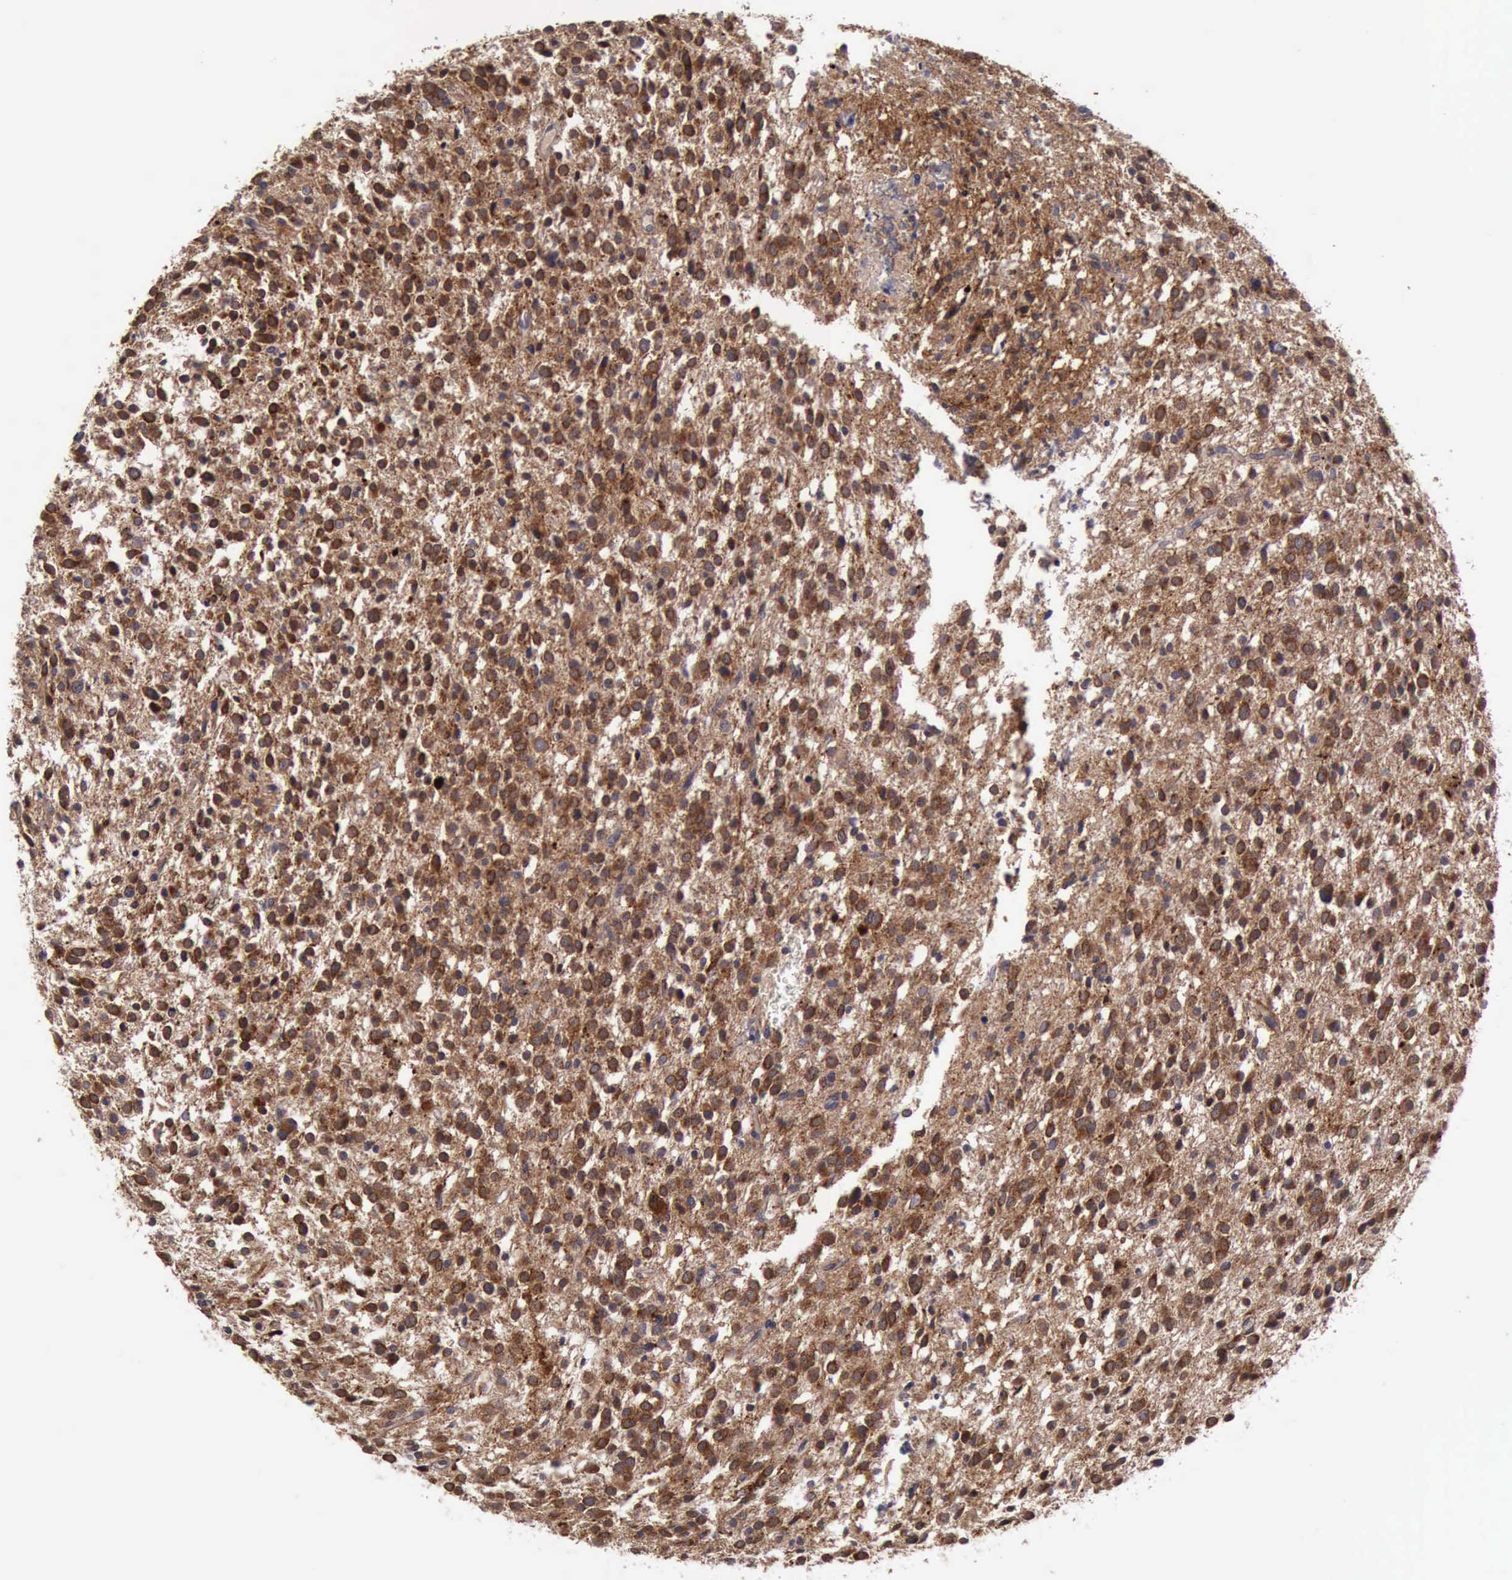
{"staining": {"intensity": "moderate", "quantity": ">75%", "location": "cytoplasmic/membranous"}, "tissue": "glioma", "cell_type": "Tumor cells", "image_type": "cancer", "snomed": [{"axis": "morphology", "description": "Glioma, malignant, Low grade"}, {"axis": "topography", "description": "Brain"}], "caption": "Tumor cells demonstrate medium levels of moderate cytoplasmic/membranous positivity in about >75% of cells in human glioma.", "gene": "RAB39B", "patient": {"sex": "female", "age": 36}}